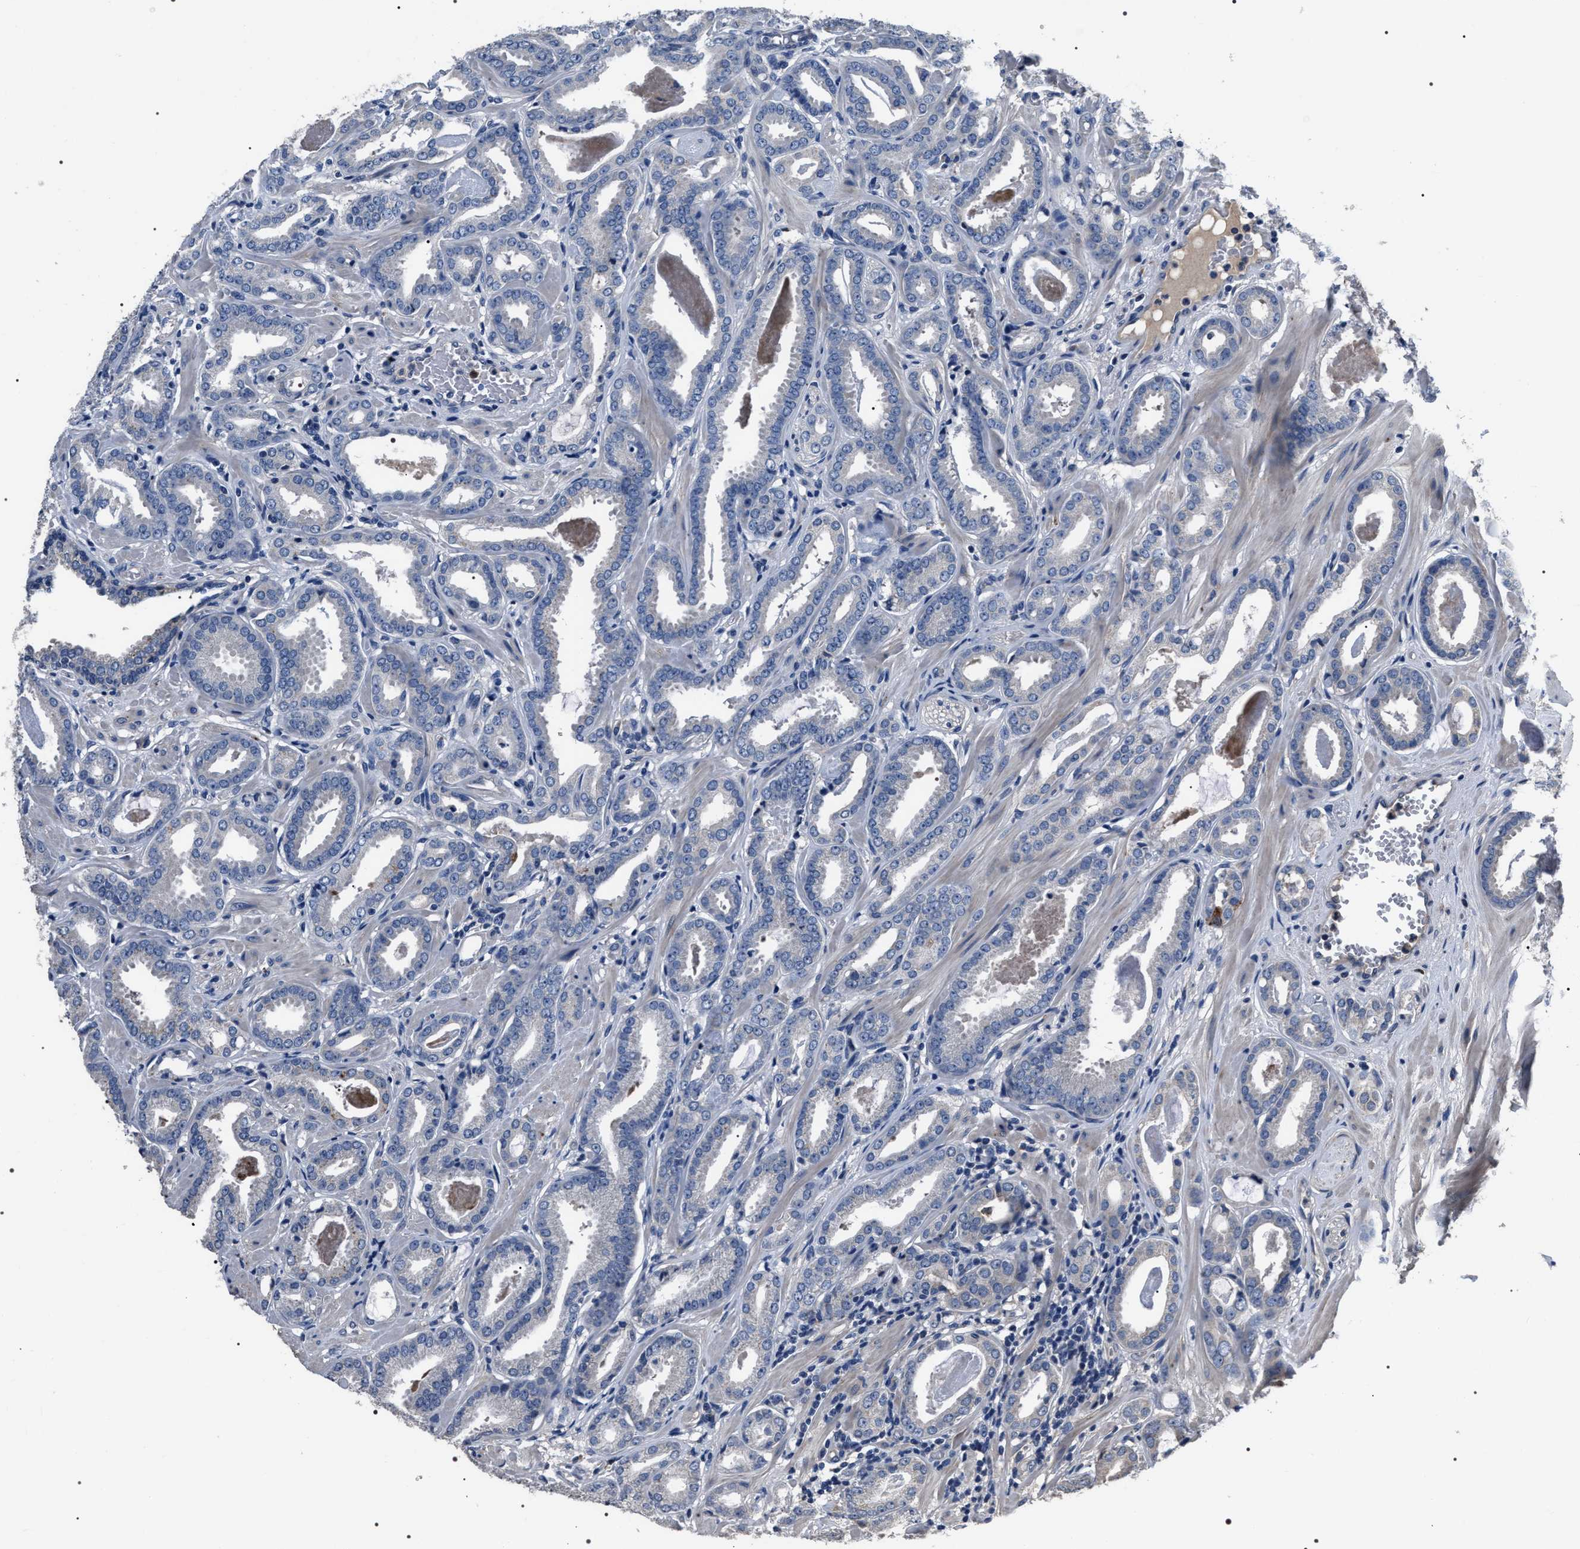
{"staining": {"intensity": "negative", "quantity": "none", "location": "none"}, "tissue": "prostate cancer", "cell_type": "Tumor cells", "image_type": "cancer", "snomed": [{"axis": "morphology", "description": "Adenocarcinoma, Low grade"}, {"axis": "topography", "description": "Prostate"}], "caption": "DAB immunohistochemical staining of prostate cancer displays no significant positivity in tumor cells.", "gene": "TRIM54", "patient": {"sex": "male", "age": 53}}